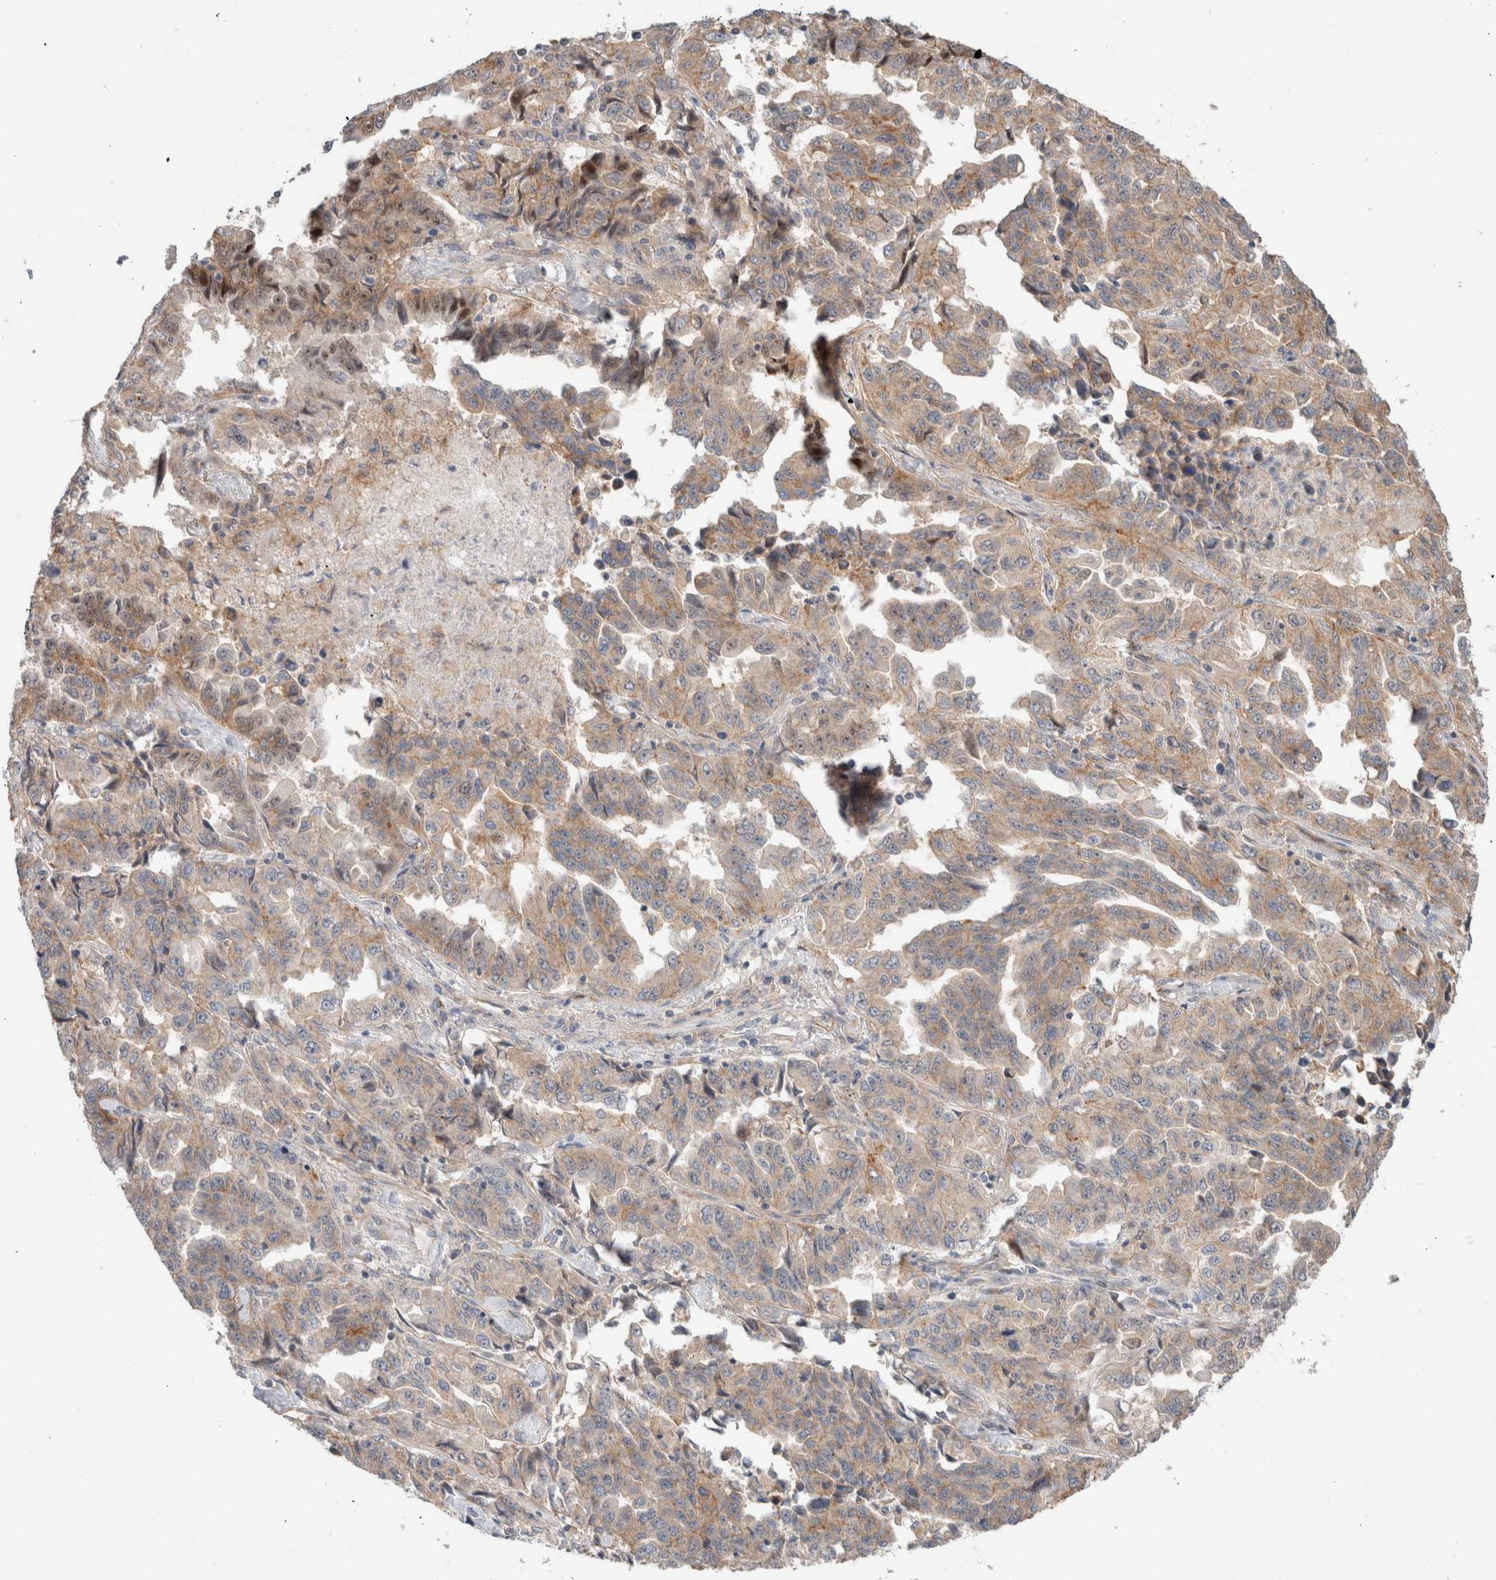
{"staining": {"intensity": "weak", "quantity": ">75%", "location": "cytoplasmic/membranous"}, "tissue": "lung cancer", "cell_type": "Tumor cells", "image_type": "cancer", "snomed": [{"axis": "morphology", "description": "Adenocarcinoma, NOS"}, {"axis": "topography", "description": "Lung"}], "caption": "A high-resolution micrograph shows immunohistochemistry (IHC) staining of lung cancer (adenocarcinoma), which demonstrates weak cytoplasmic/membranous positivity in about >75% of tumor cells.", "gene": "ID3", "patient": {"sex": "female", "age": 51}}